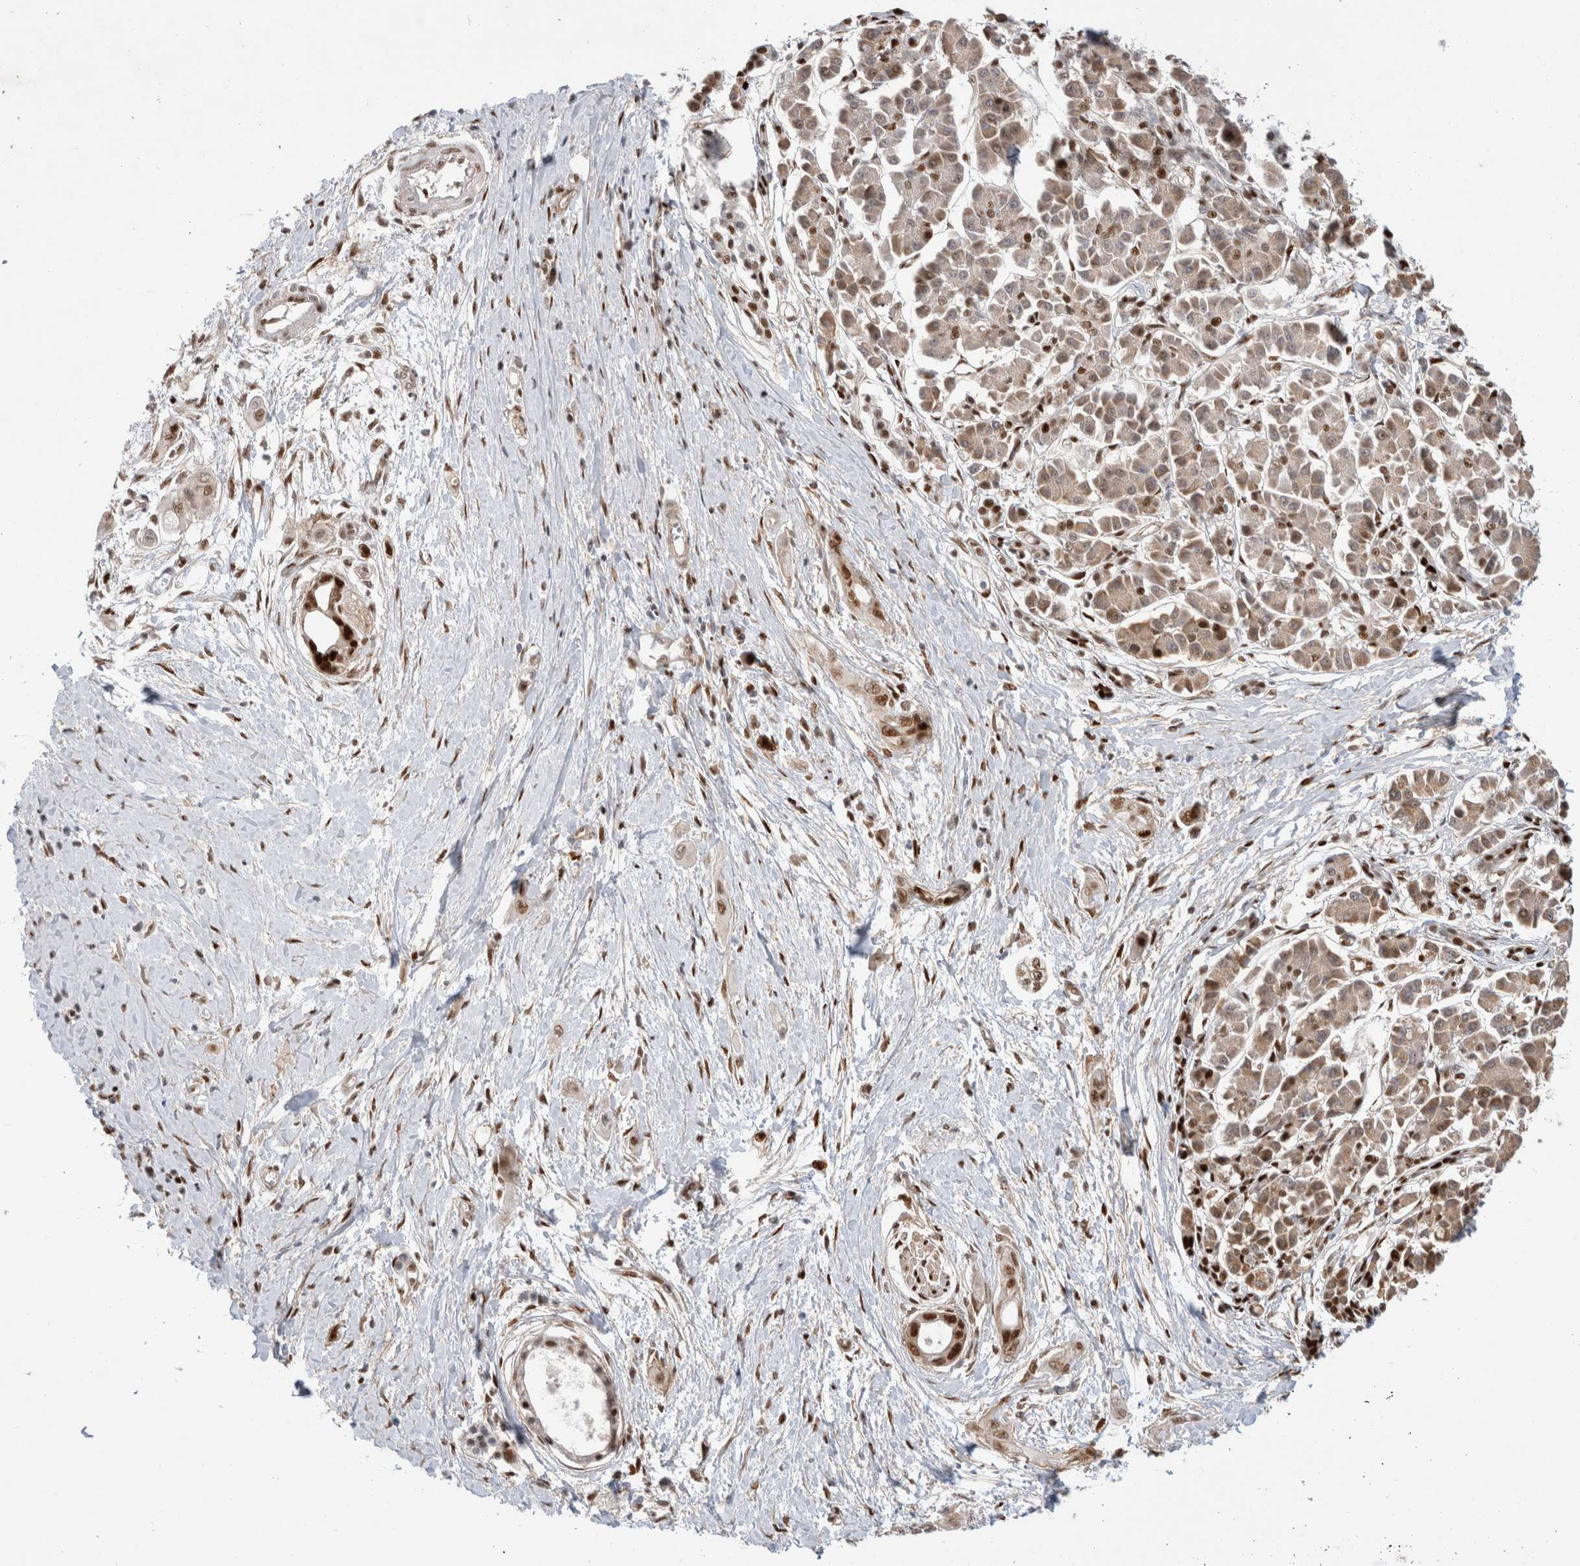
{"staining": {"intensity": "strong", "quantity": "25%-75%", "location": "nuclear"}, "tissue": "pancreatic cancer", "cell_type": "Tumor cells", "image_type": "cancer", "snomed": [{"axis": "morphology", "description": "Adenocarcinoma, NOS"}, {"axis": "topography", "description": "Pancreas"}], "caption": "Human pancreatic cancer stained for a protein (brown) exhibits strong nuclear positive staining in approximately 25%-75% of tumor cells.", "gene": "TCF4", "patient": {"sex": "male", "age": 59}}